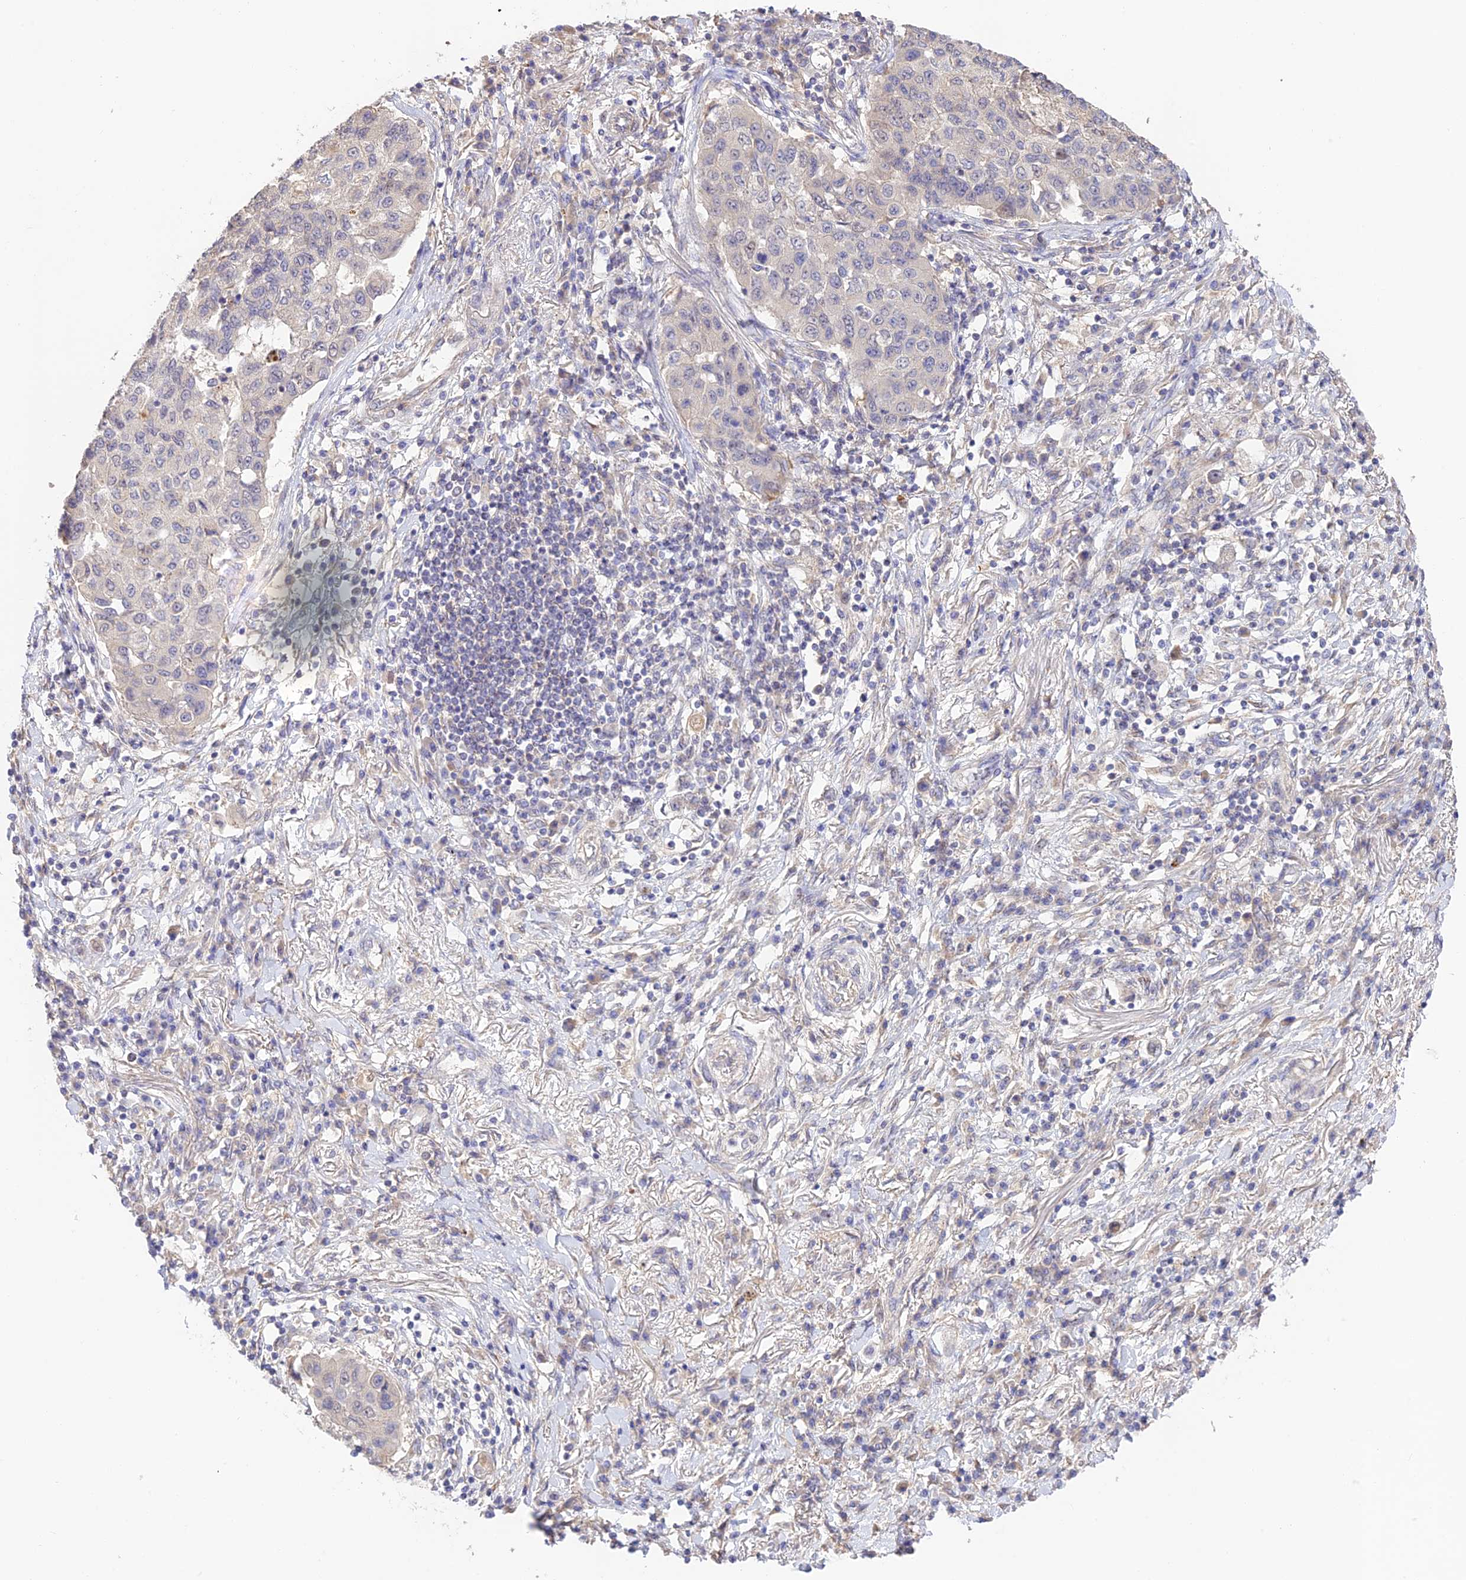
{"staining": {"intensity": "negative", "quantity": "none", "location": "none"}, "tissue": "lung cancer", "cell_type": "Tumor cells", "image_type": "cancer", "snomed": [{"axis": "morphology", "description": "Squamous cell carcinoma, NOS"}, {"axis": "topography", "description": "Lung"}], "caption": "This is an immunohistochemistry image of squamous cell carcinoma (lung). There is no staining in tumor cells.", "gene": "CAMSAP3", "patient": {"sex": "male", "age": 74}}